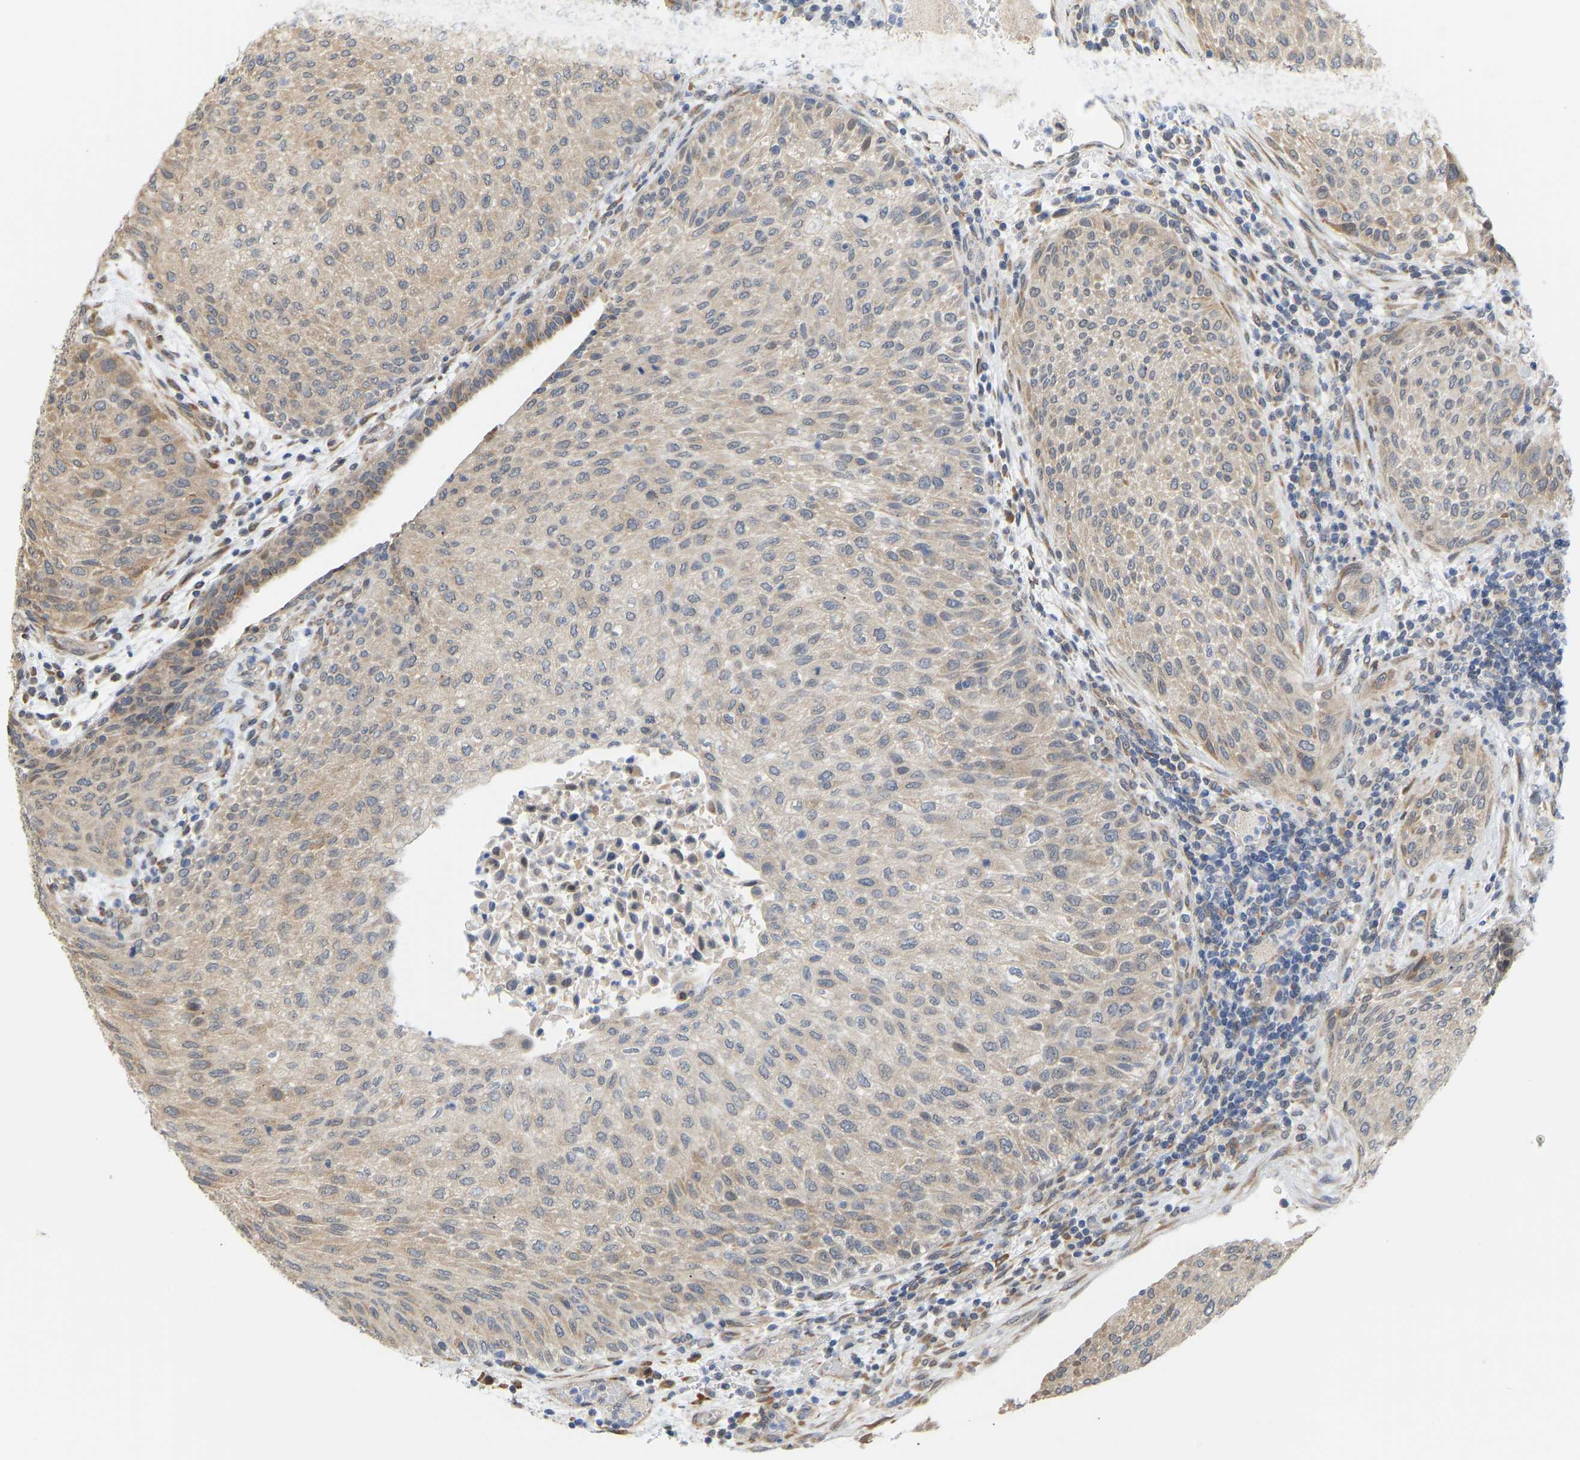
{"staining": {"intensity": "weak", "quantity": ">75%", "location": "cytoplasmic/membranous"}, "tissue": "urothelial cancer", "cell_type": "Tumor cells", "image_type": "cancer", "snomed": [{"axis": "morphology", "description": "Urothelial carcinoma, Low grade"}, {"axis": "morphology", "description": "Urothelial carcinoma, High grade"}, {"axis": "topography", "description": "Urinary bladder"}], "caption": "Low-grade urothelial carcinoma stained with a brown dye demonstrates weak cytoplasmic/membranous positive expression in approximately >75% of tumor cells.", "gene": "BEND3", "patient": {"sex": "male", "age": 35}}